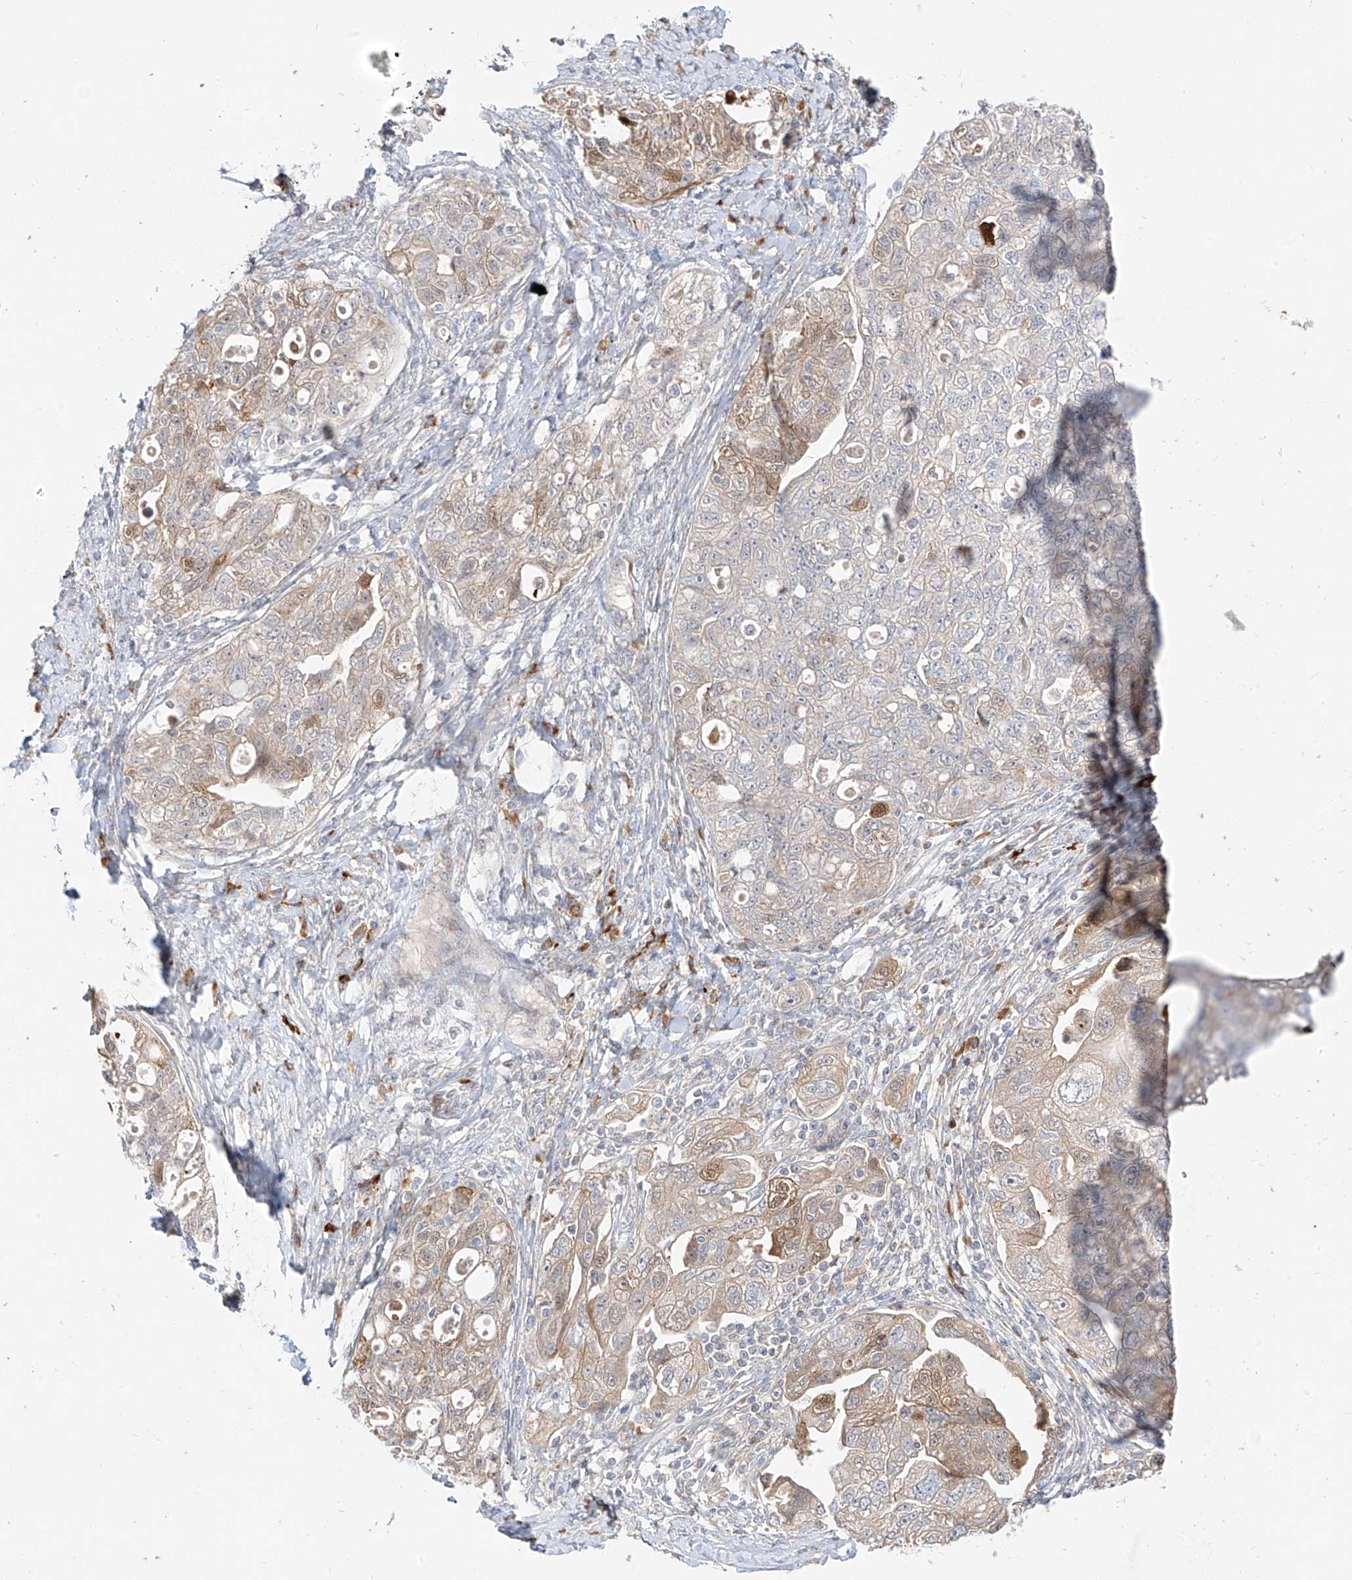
{"staining": {"intensity": "weak", "quantity": "25%-75%", "location": "cytoplasmic/membranous"}, "tissue": "ovarian cancer", "cell_type": "Tumor cells", "image_type": "cancer", "snomed": [{"axis": "morphology", "description": "Carcinoma, NOS"}, {"axis": "morphology", "description": "Cystadenocarcinoma, serous, NOS"}, {"axis": "topography", "description": "Ovary"}], "caption": "Immunohistochemical staining of serous cystadenocarcinoma (ovarian) exhibits low levels of weak cytoplasmic/membranous positivity in about 25%-75% of tumor cells. The protein is stained brown, and the nuclei are stained in blue (DAB (3,3'-diaminobenzidine) IHC with brightfield microscopy, high magnification).", "gene": "SYTL3", "patient": {"sex": "female", "age": 69}}